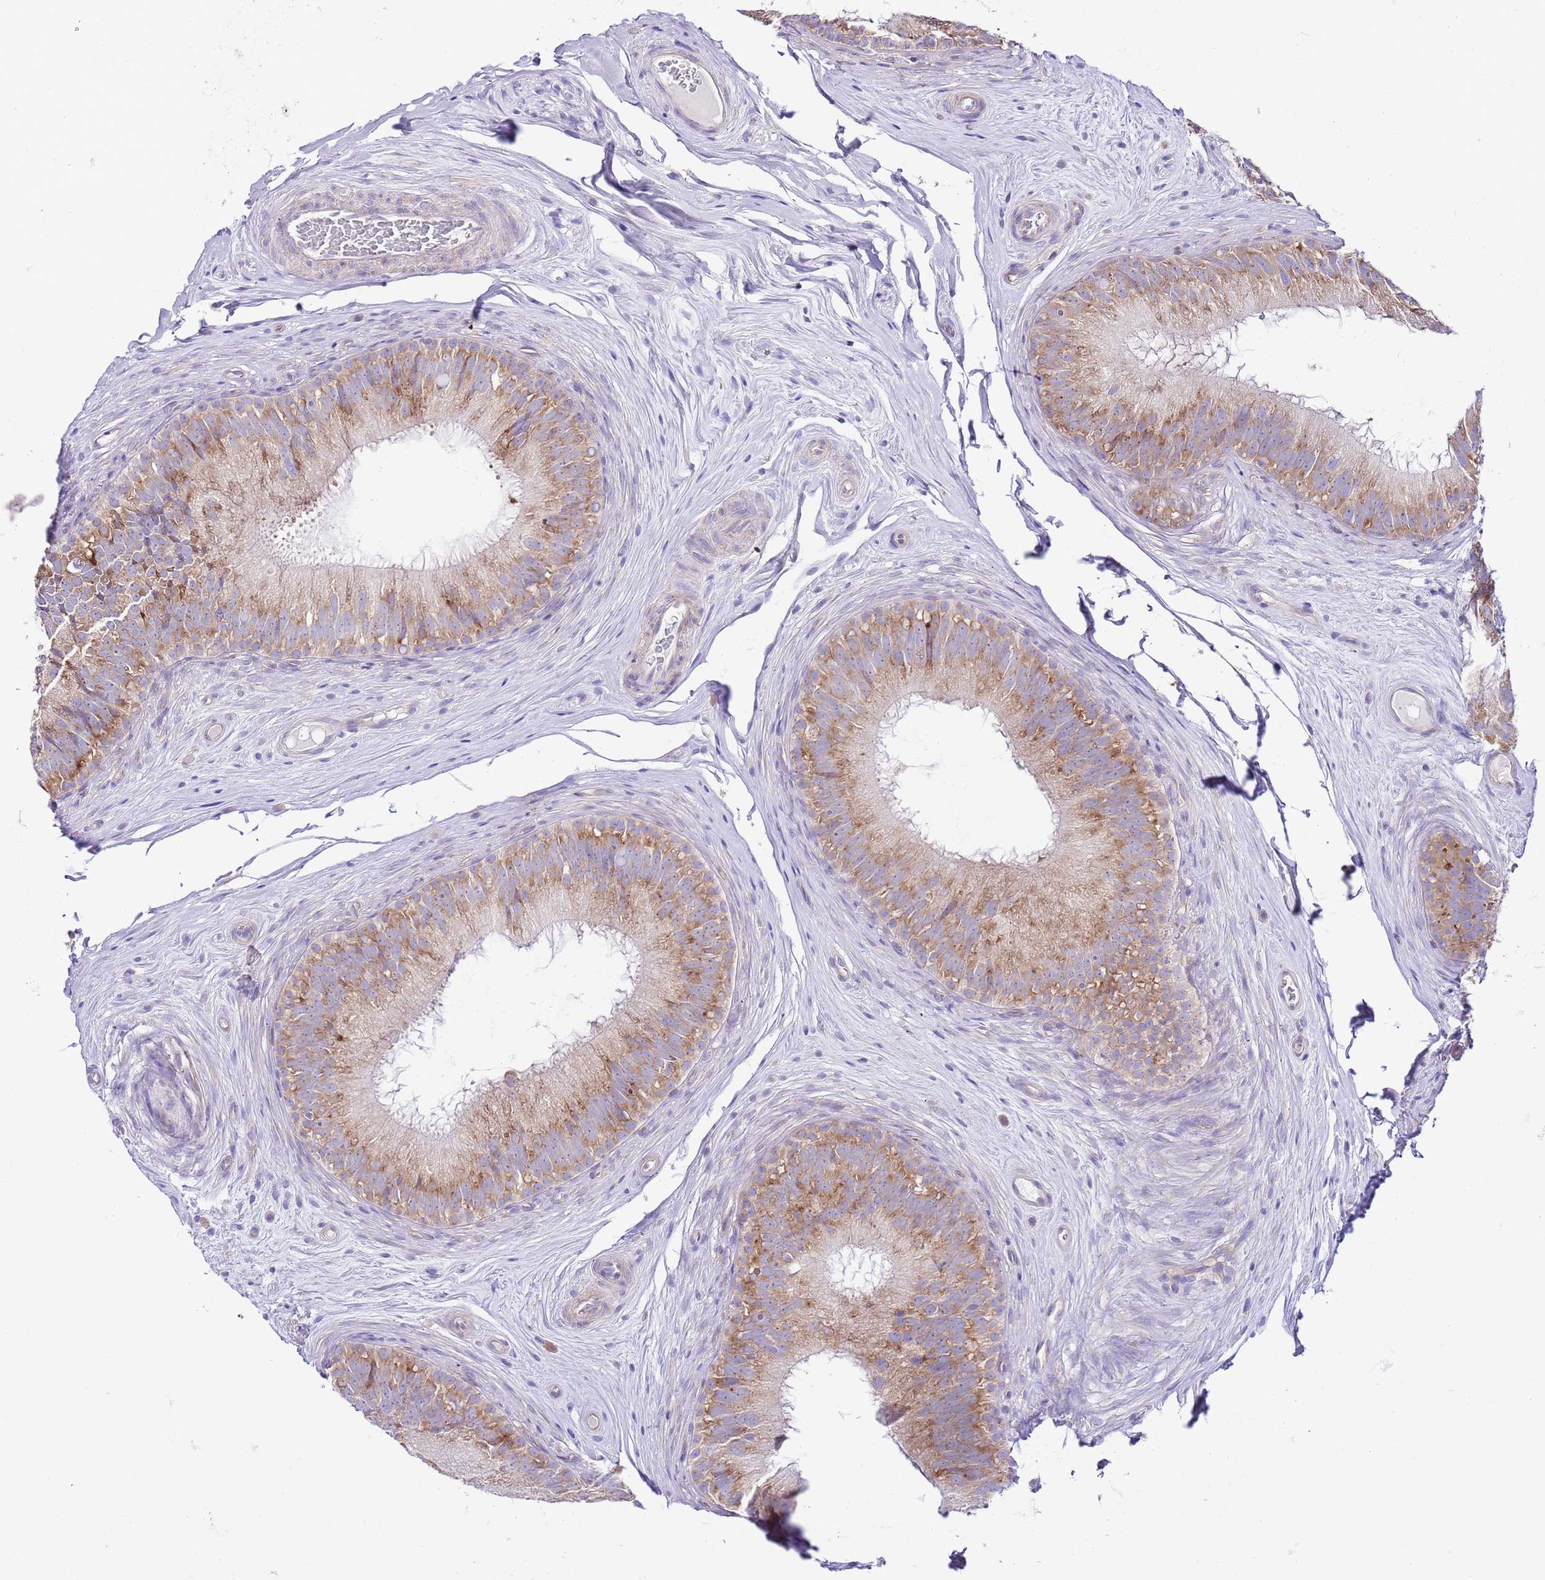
{"staining": {"intensity": "moderate", "quantity": ">75%", "location": "cytoplasmic/membranous"}, "tissue": "epididymis", "cell_type": "Glandular cells", "image_type": "normal", "snomed": [{"axis": "morphology", "description": "Normal tissue, NOS"}, {"axis": "topography", "description": "Epididymis"}], "caption": "Human epididymis stained with a brown dye displays moderate cytoplasmic/membranous positive positivity in approximately >75% of glandular cells.", "gene": "RPS10", "patient": {"sex": "male", "age": 34}}